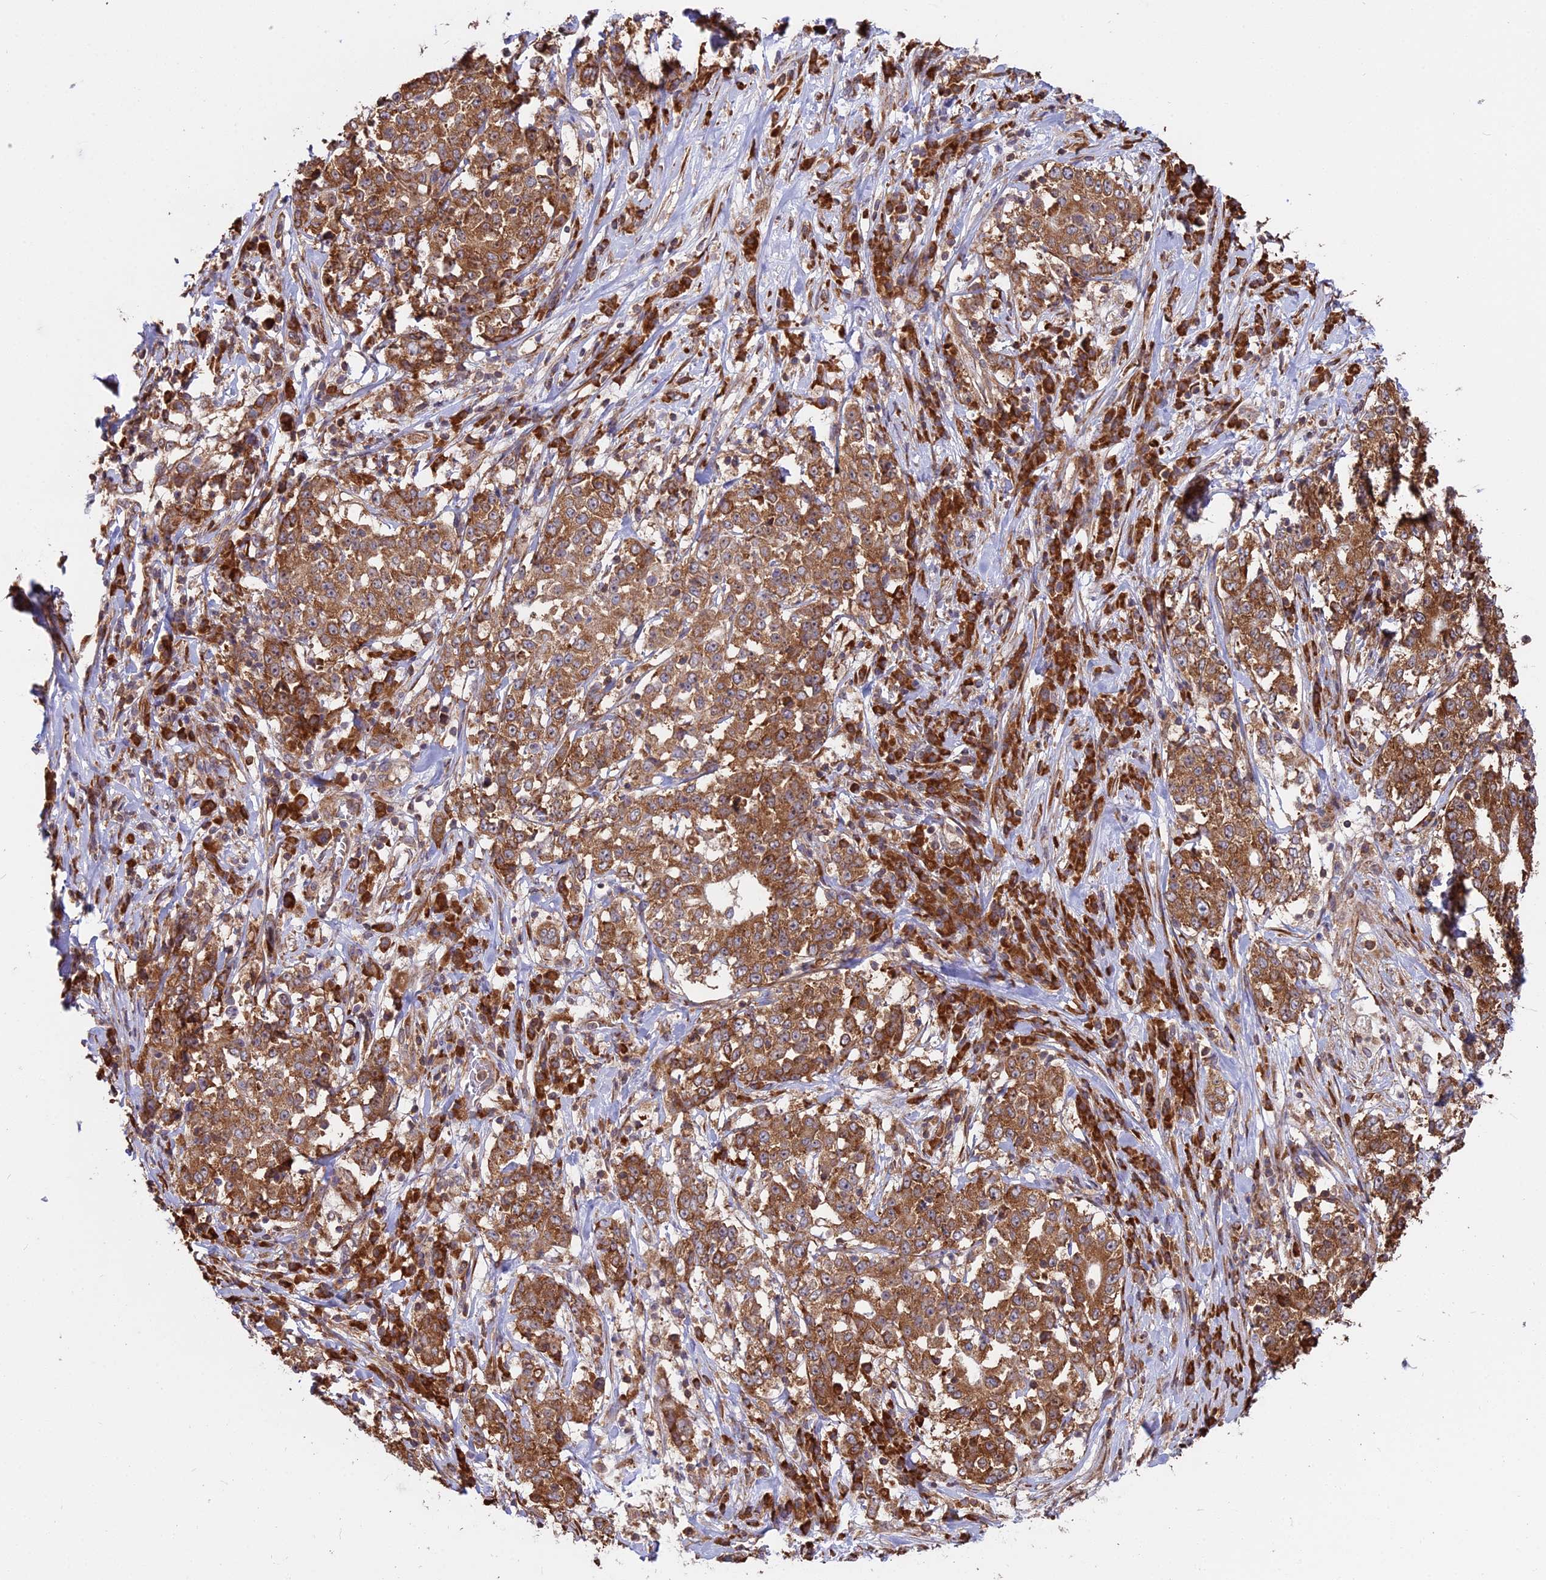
{"staining": {"intensity": "moderate", "quantity": ">75%", "location": "cytoplasmic/membranous"}, "tissue": "stomach cancer", "cell_type": "Tumor cells", "image_type": "cancer", "snomed": [{"axis": "morphology", "description": "Adenocarcinoma, NOS"}, {"axis": "topography", "description": "Stomach"}], "caption": "The photomicrograph shows staining of adenocarcinoma (stomach), revealing moderate cytoplasmic/membranous protein staining (brown color) within tumor cells.", "gene": "RPL26", "patient": {"sex": "male", "age": 59}}